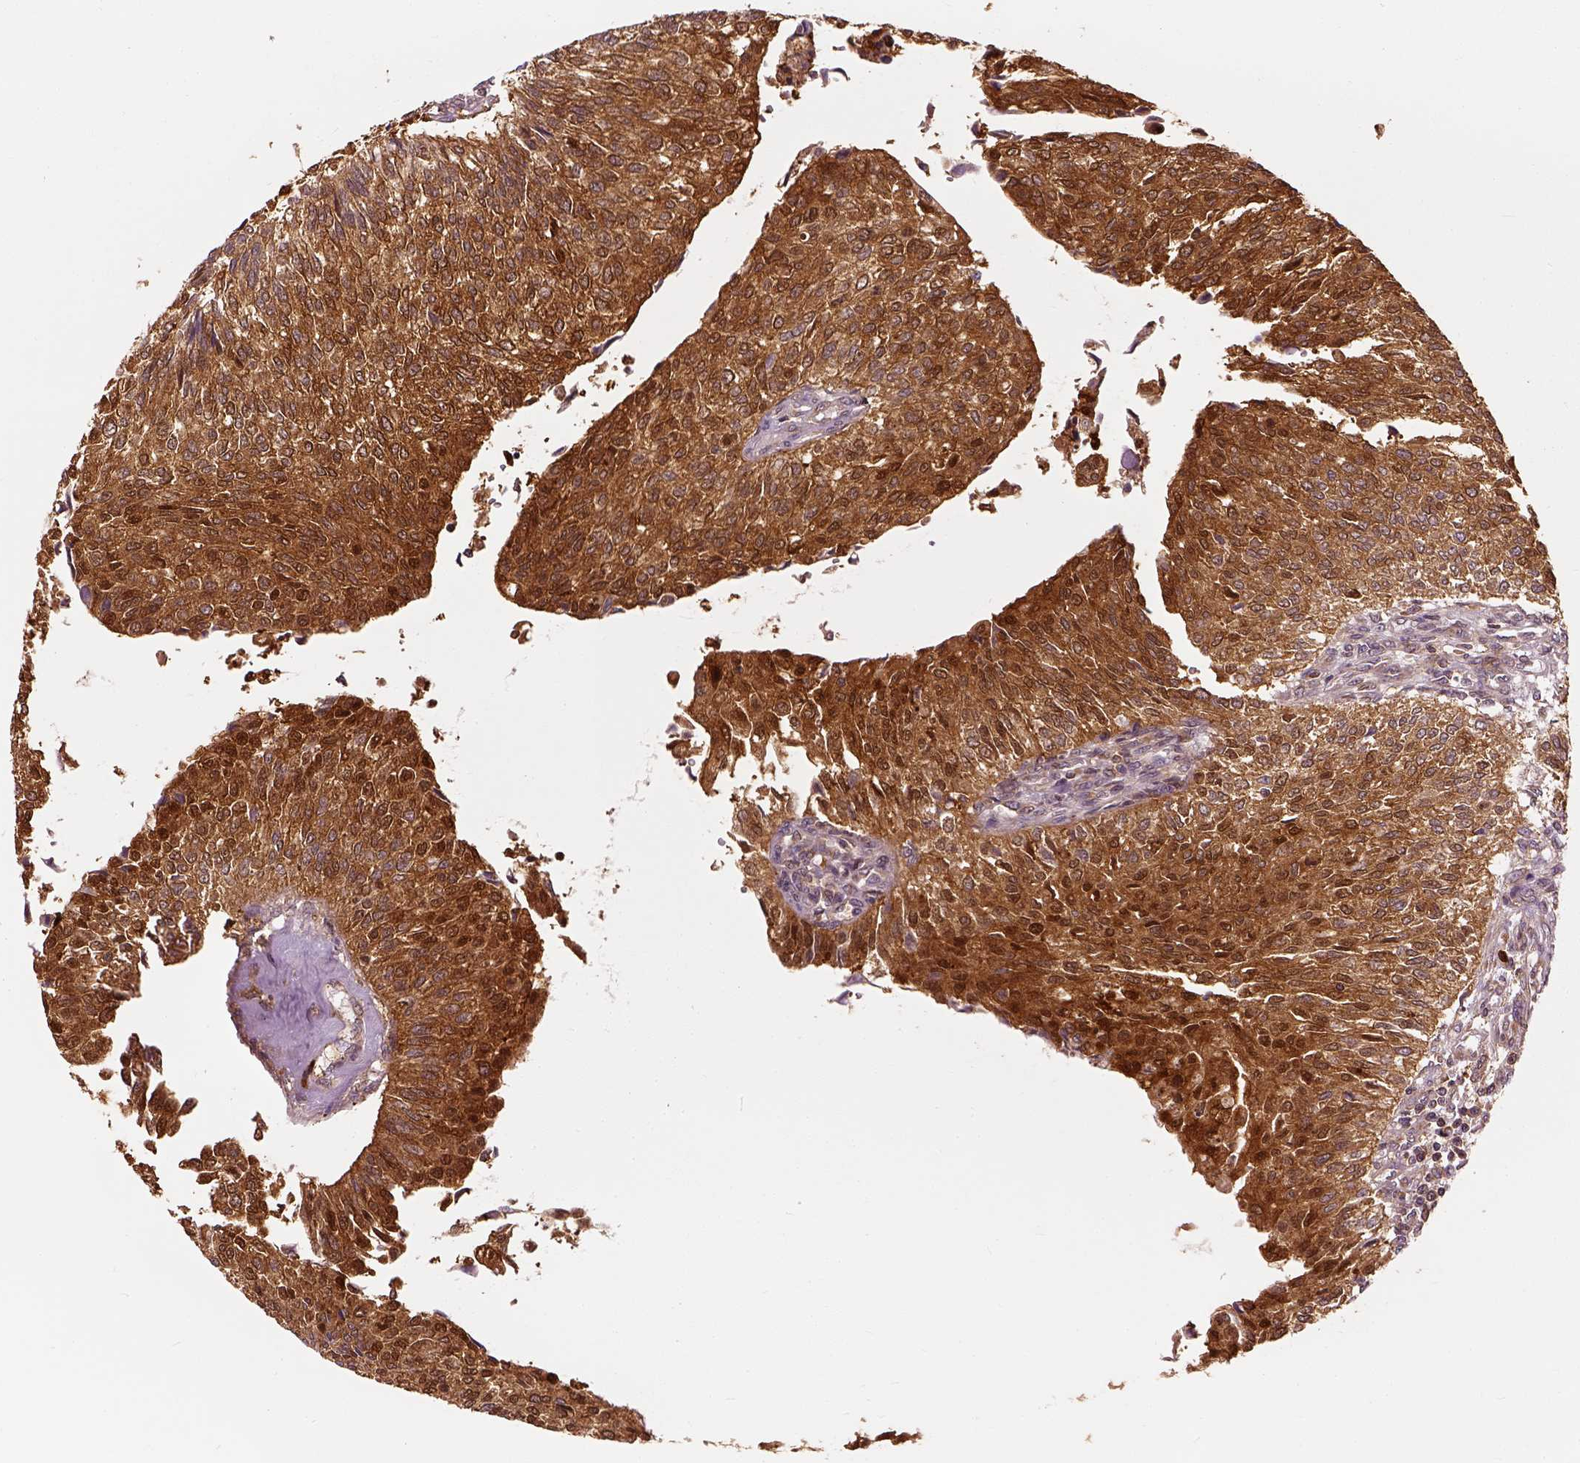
{"staining": {"intensity": "strong", "quantity": ">75%", "location": "cytoplasmic/membranous"}, "tissue": "urothelial cancer", "cell_type": "Tumor cells", "image_type": "cancer", "snomed": [{"axis": "morphology", "description": "Urothelial carcinoma, NOS"}, {"axis": "topography", "description": "Urinary bladder"}], "caption": "Transitional cell carcinoma stained for a protein (brown) shows strong cytoplasmic/membranous positive positivity in about >75% of tumor cells.", "gene": "GPI", "patient": {"sex": "male", "age": 55}}